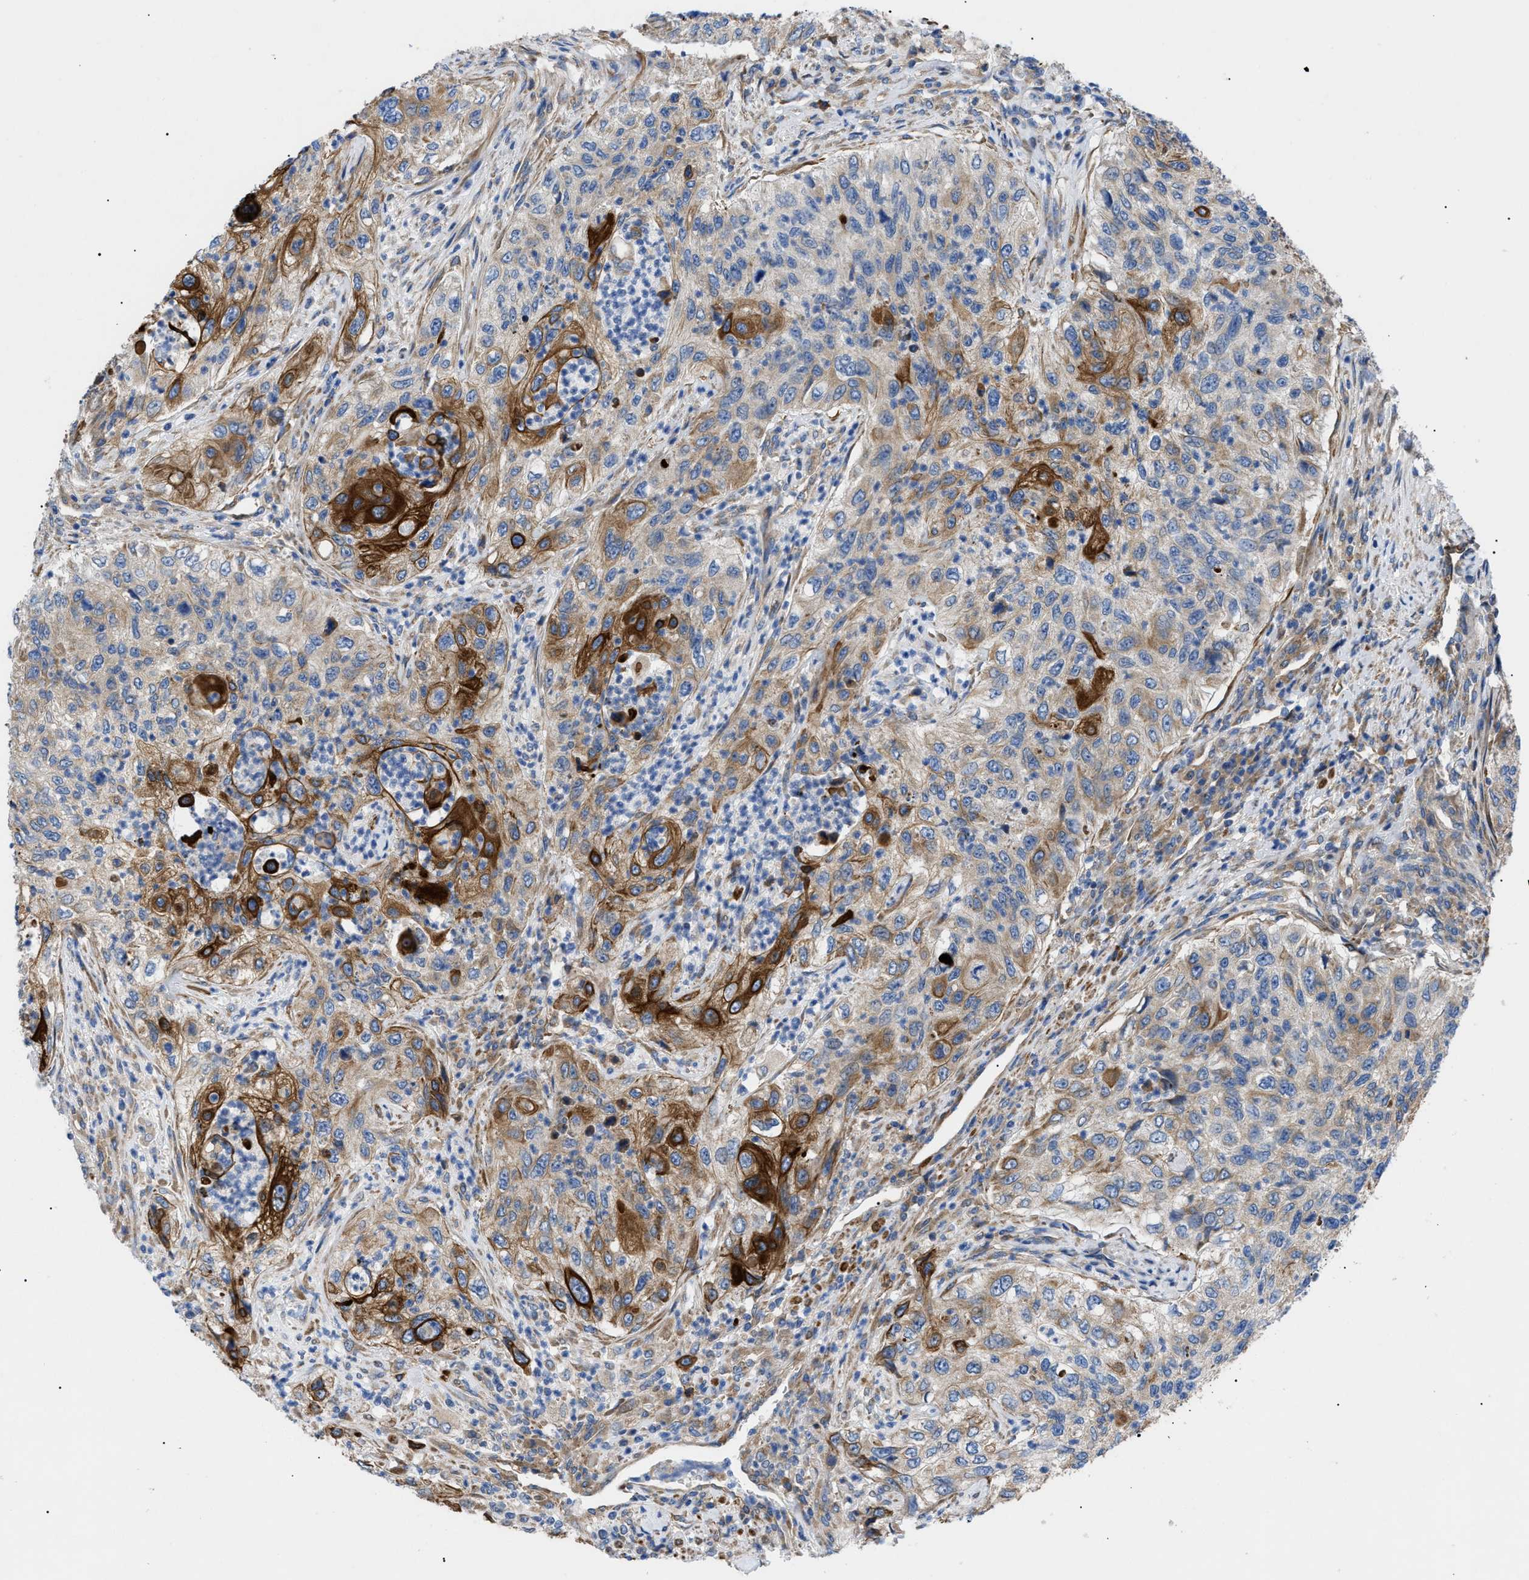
{"staining": {"intensity": "strong", "quantity": "25%-75%", "location": "cytoplasmic/membranous"}, "tissue": "urothelial cancer", "cell_type": "Tumor cells", "image_type": "cancer", "snomed": [{"axis": "morphology", "description": "Urothelial carcinoma, High grade"}, {"axis": "topography", "description": "Urinary bladder"}], "caption": "There is high levels of strong cytoplasmic/membranous positivity in tumor cells of high-grade urothelial carcinoma, as demonstrated by immunohistochemical staining (brown color).", "gene": "HSPB8", "patient": {"sex": "female", "age": 60}}